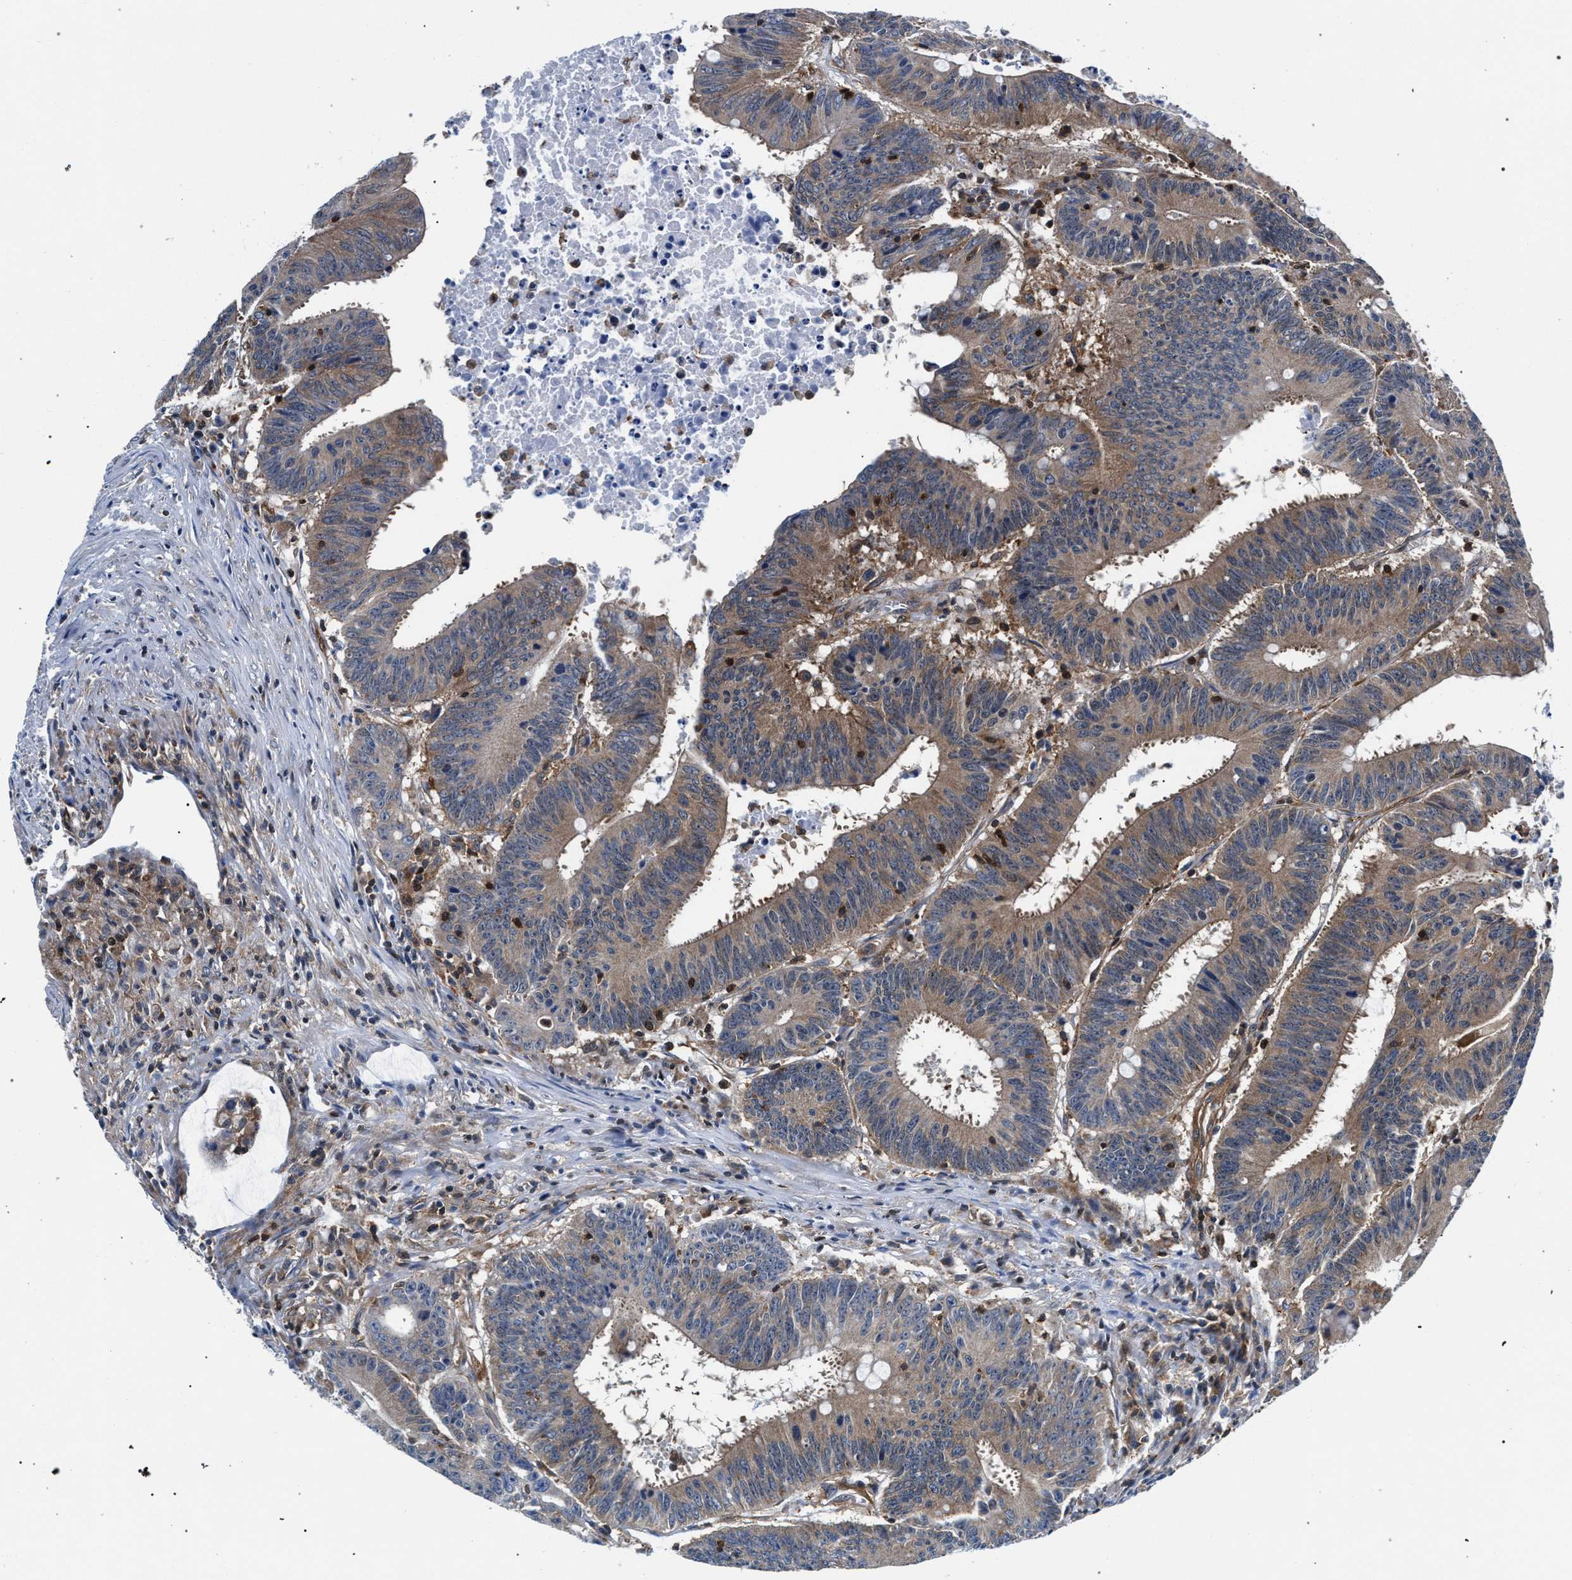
{"staining": {"intensity": "weak", "quantity": ">75%", "location": "cytoplasmic/membranous"}, "tissue": "colorectal cancer", "cell_type": "Tumor cells", "image_type": "cancer", "snomed": [{"axis": "morphology", "description": "Adenocarcinoma, NOS"}, {"axis": "topography", "description": "Colon"}], "caption": "Colorectal cancer (adenocarcinoma) tissue shows weak cytoplasmic/membranous positivity in about >75% of tumor cells", "gene": "LASP1", "patient": {"sex": "male", "age": 45}}